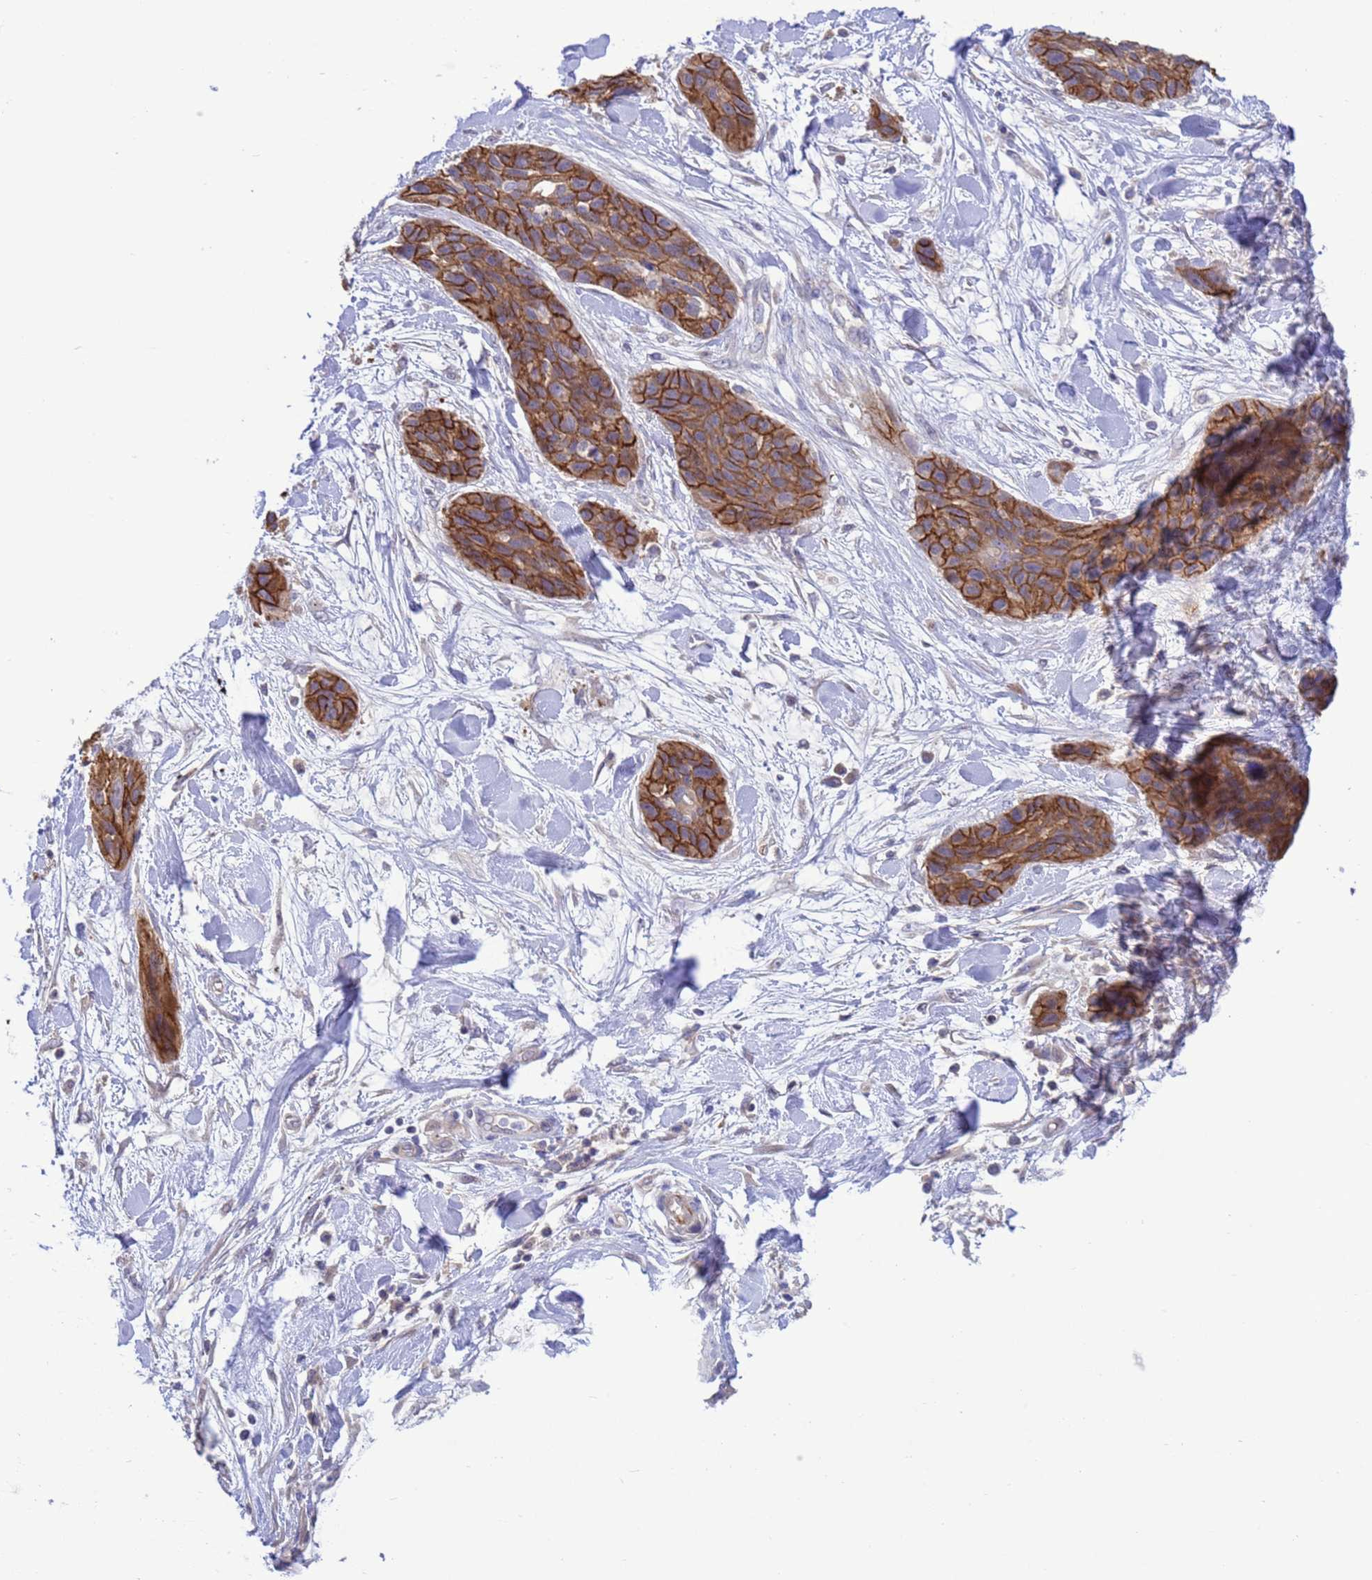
{"staining": {"intensity": "moderate", "quantity": ">75%", "location": "cytoplasmic/membranous"}, "tissue": "lung cancer", "cell_type": "Tumor cells", "image_type": "cancer", "snomed": [{"axis": "morphology", "description": "Squamous cell carcinoma, NOS"}, {"axis": "topography", "description": "Lung"}], "caption": "DAB (3,3'-diaminobenzidine) immunohistochemical staining of human lung squamous cell carcinoma reveals moderate cytoplasmic/membranous protein staining in approximately >75% of tumor cells.", "gene": "GJA10", "patient": {"sex": "female", "age": 70}}